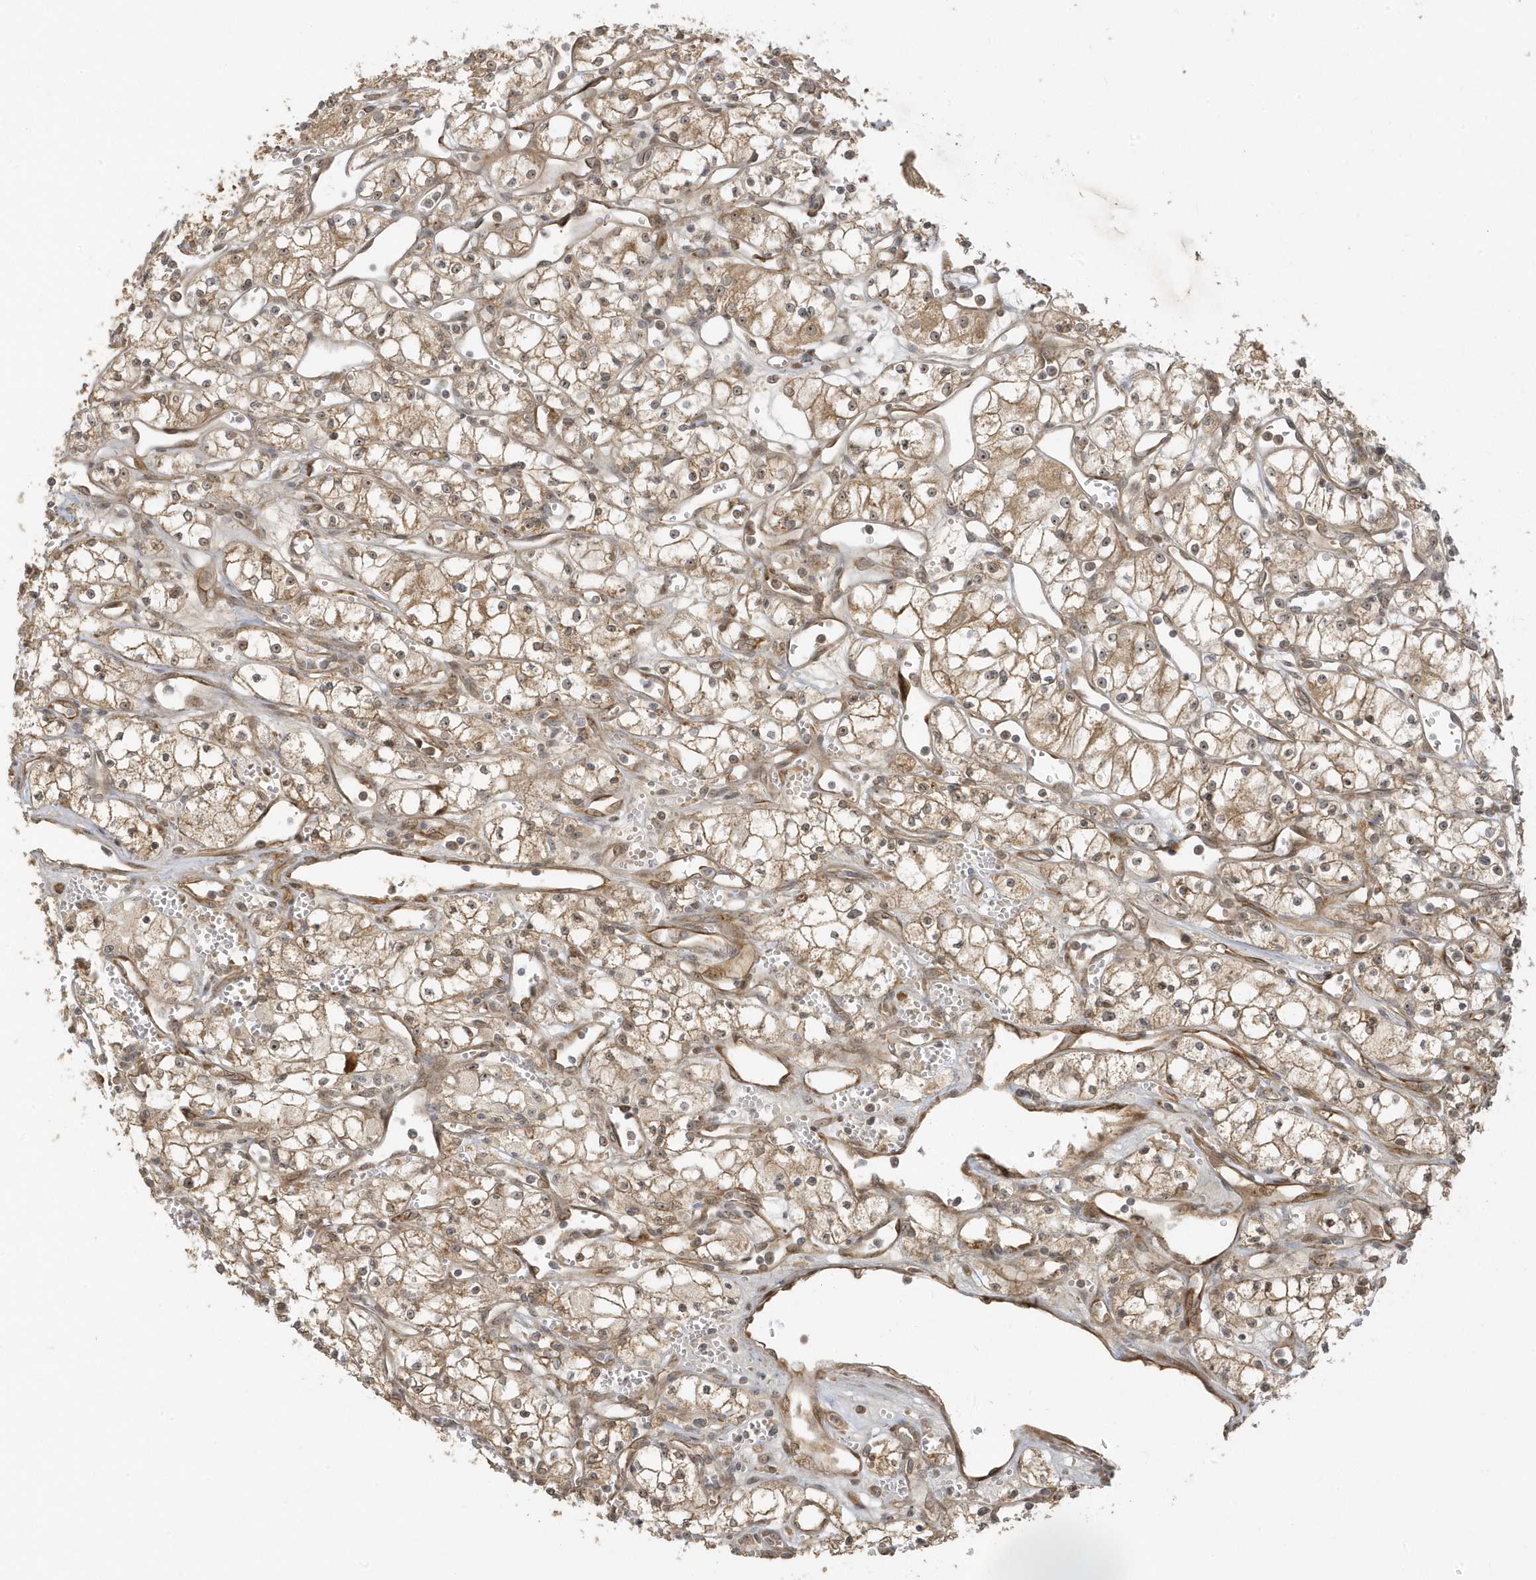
{"staining": {"intensity": "moderate", "quantity": ">75%", "location": "cytoplasmic/membranous"}, "tissue": "renal cancer", "cell_type": "Tumor cells", "image_type": "cancer", "snomed": [{"axis": "morphology", "description": "Adenocarcinoma, NOS"}, {"axis": "topography", "description": "Kidney"}], "caption": "Immunohistochemical staining of renal cancer shows moderate cytoplasmic/membranous protein expression in about >75% of tumor cells.", "gene": "ECM2", "patient": {"sex": "male", "age": 59}}